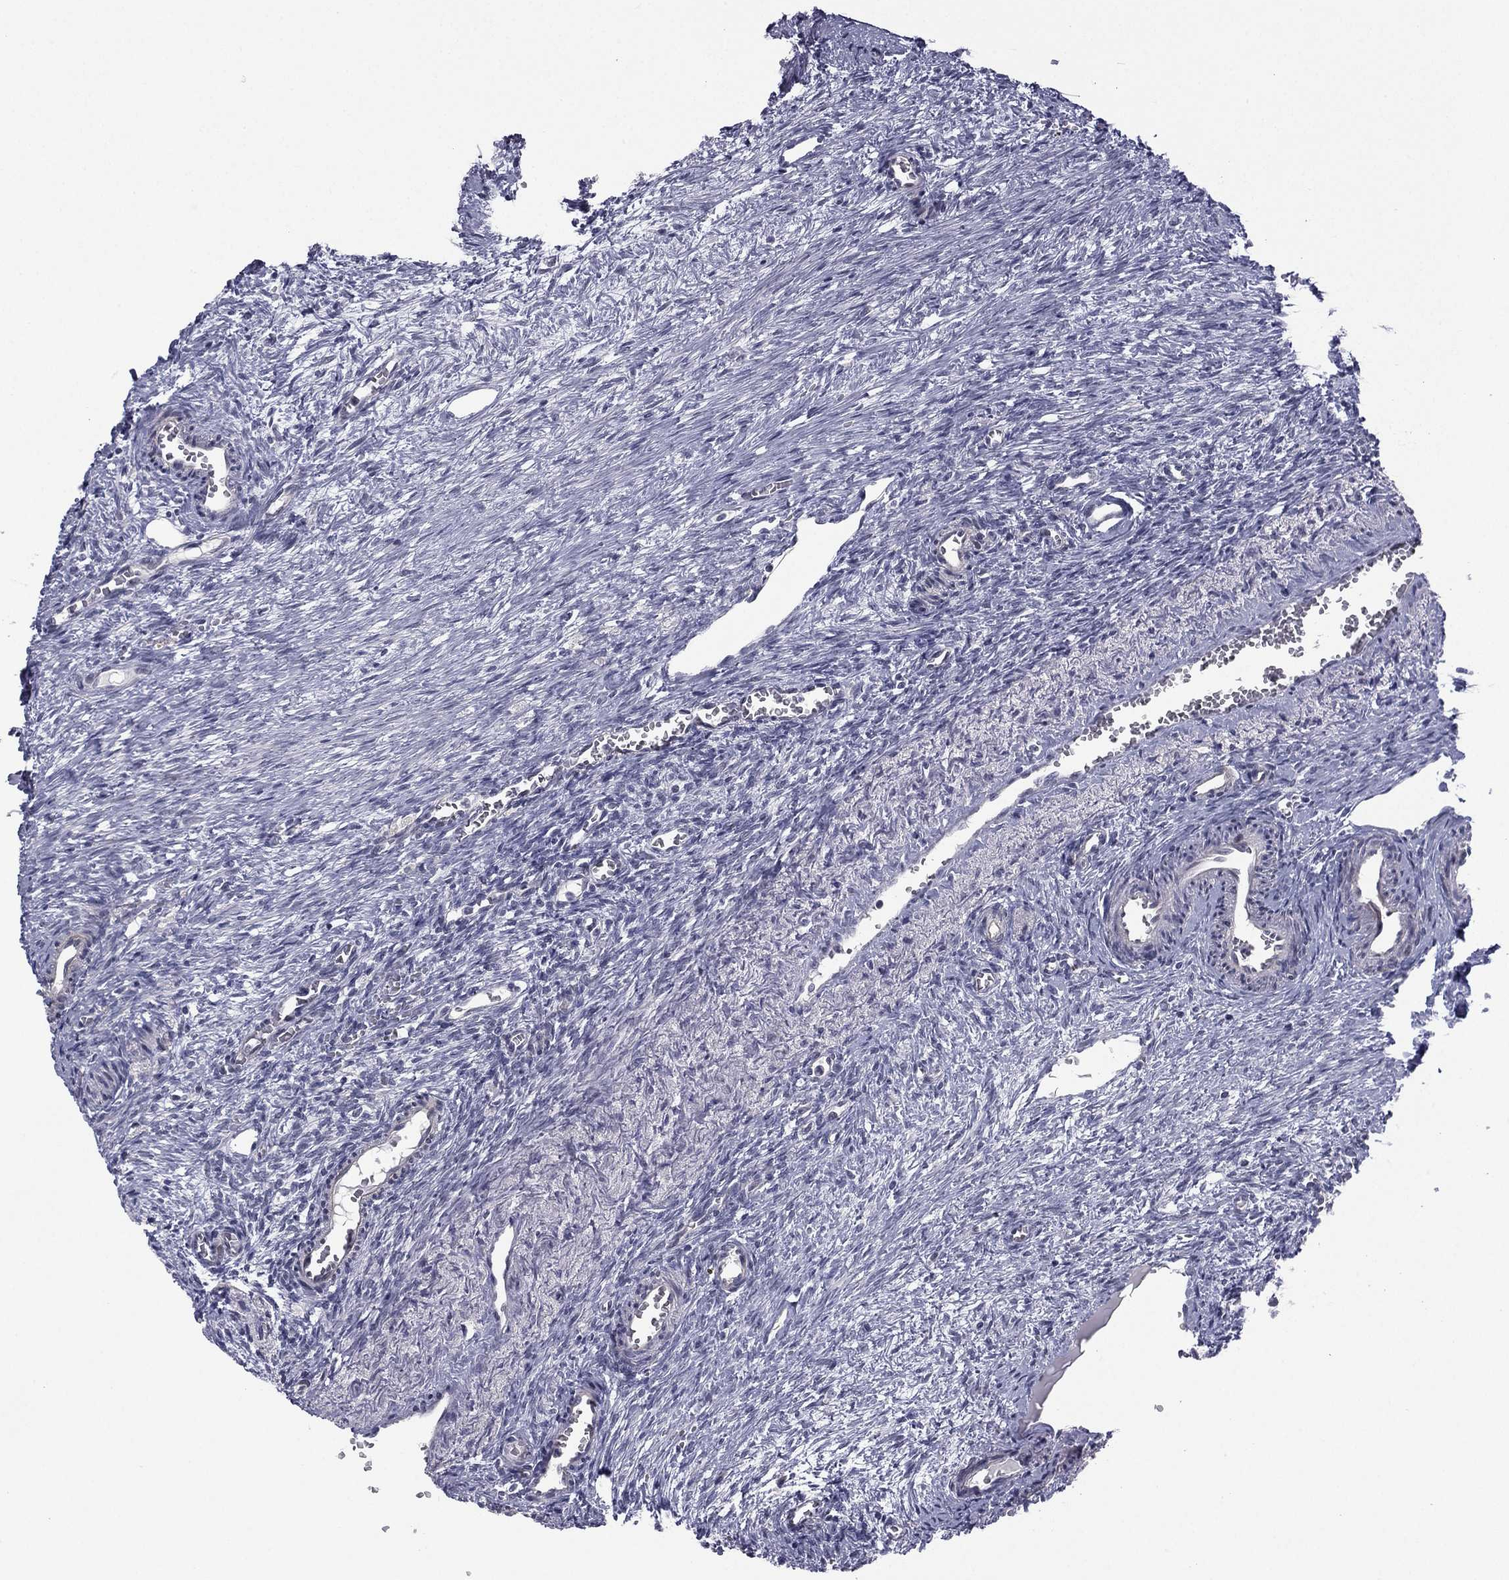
{"staining": {"intensity": "negative", "quantity": "none", "location": "none"}, "tissue": "ovary", "cell_type": "Follicle cells", "image_type": "normal", "snomed": [{"axis": "morphology", "description": "Normal tissue, NOS"}, {"axis": "topography", "description": "Ovary"}], "caption": "An IHC photomicrograph of benign ovary is shown. There is no staining in follicle cells of ovary. (Immunohistochemistry, brightfield microscopy, high magnification).", "gene": "ACTRT2", "patient": {"sex": "female", "age": 39}}